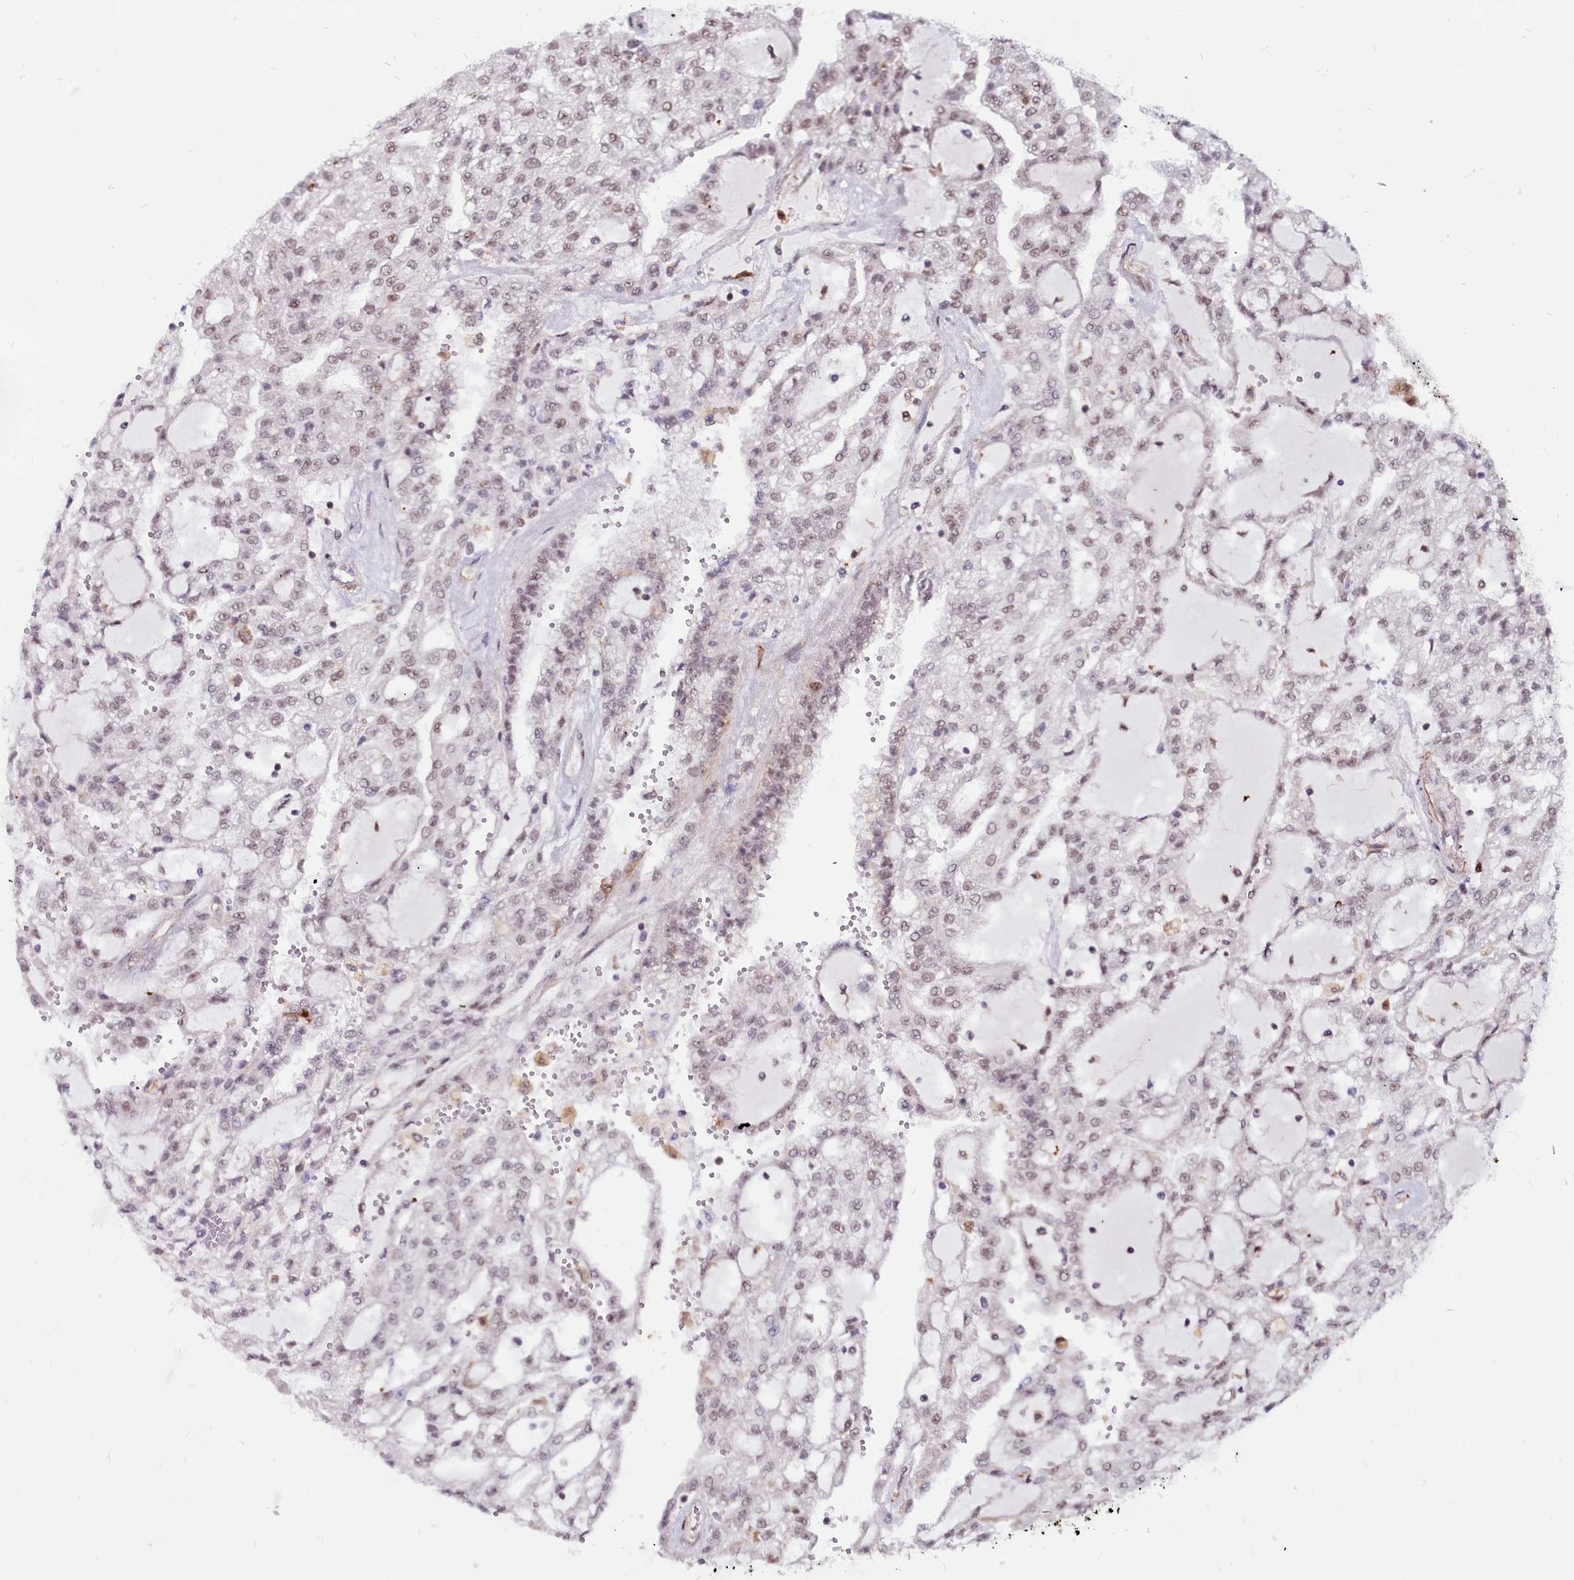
{"staining": {"intensity": "weak", "quantity": ">75%", "location": "nuclear"}, "tissue": "renal cancer", "cell_type": "Tumor cells", "image_type": "cancer", "snomed": [{"axis": "morphology", "description": "Adenocarcinoma, NOS"}, {"axis": "topography", "description": "Kidney"}], "caption": "Protein expression analysis of renal cancer (adenocarcinoma) reveals weak nuclear staining in approximately >75% of tumor cells.", "gene": "CLK3", "patient": {"sex": "male", "age": 63}}